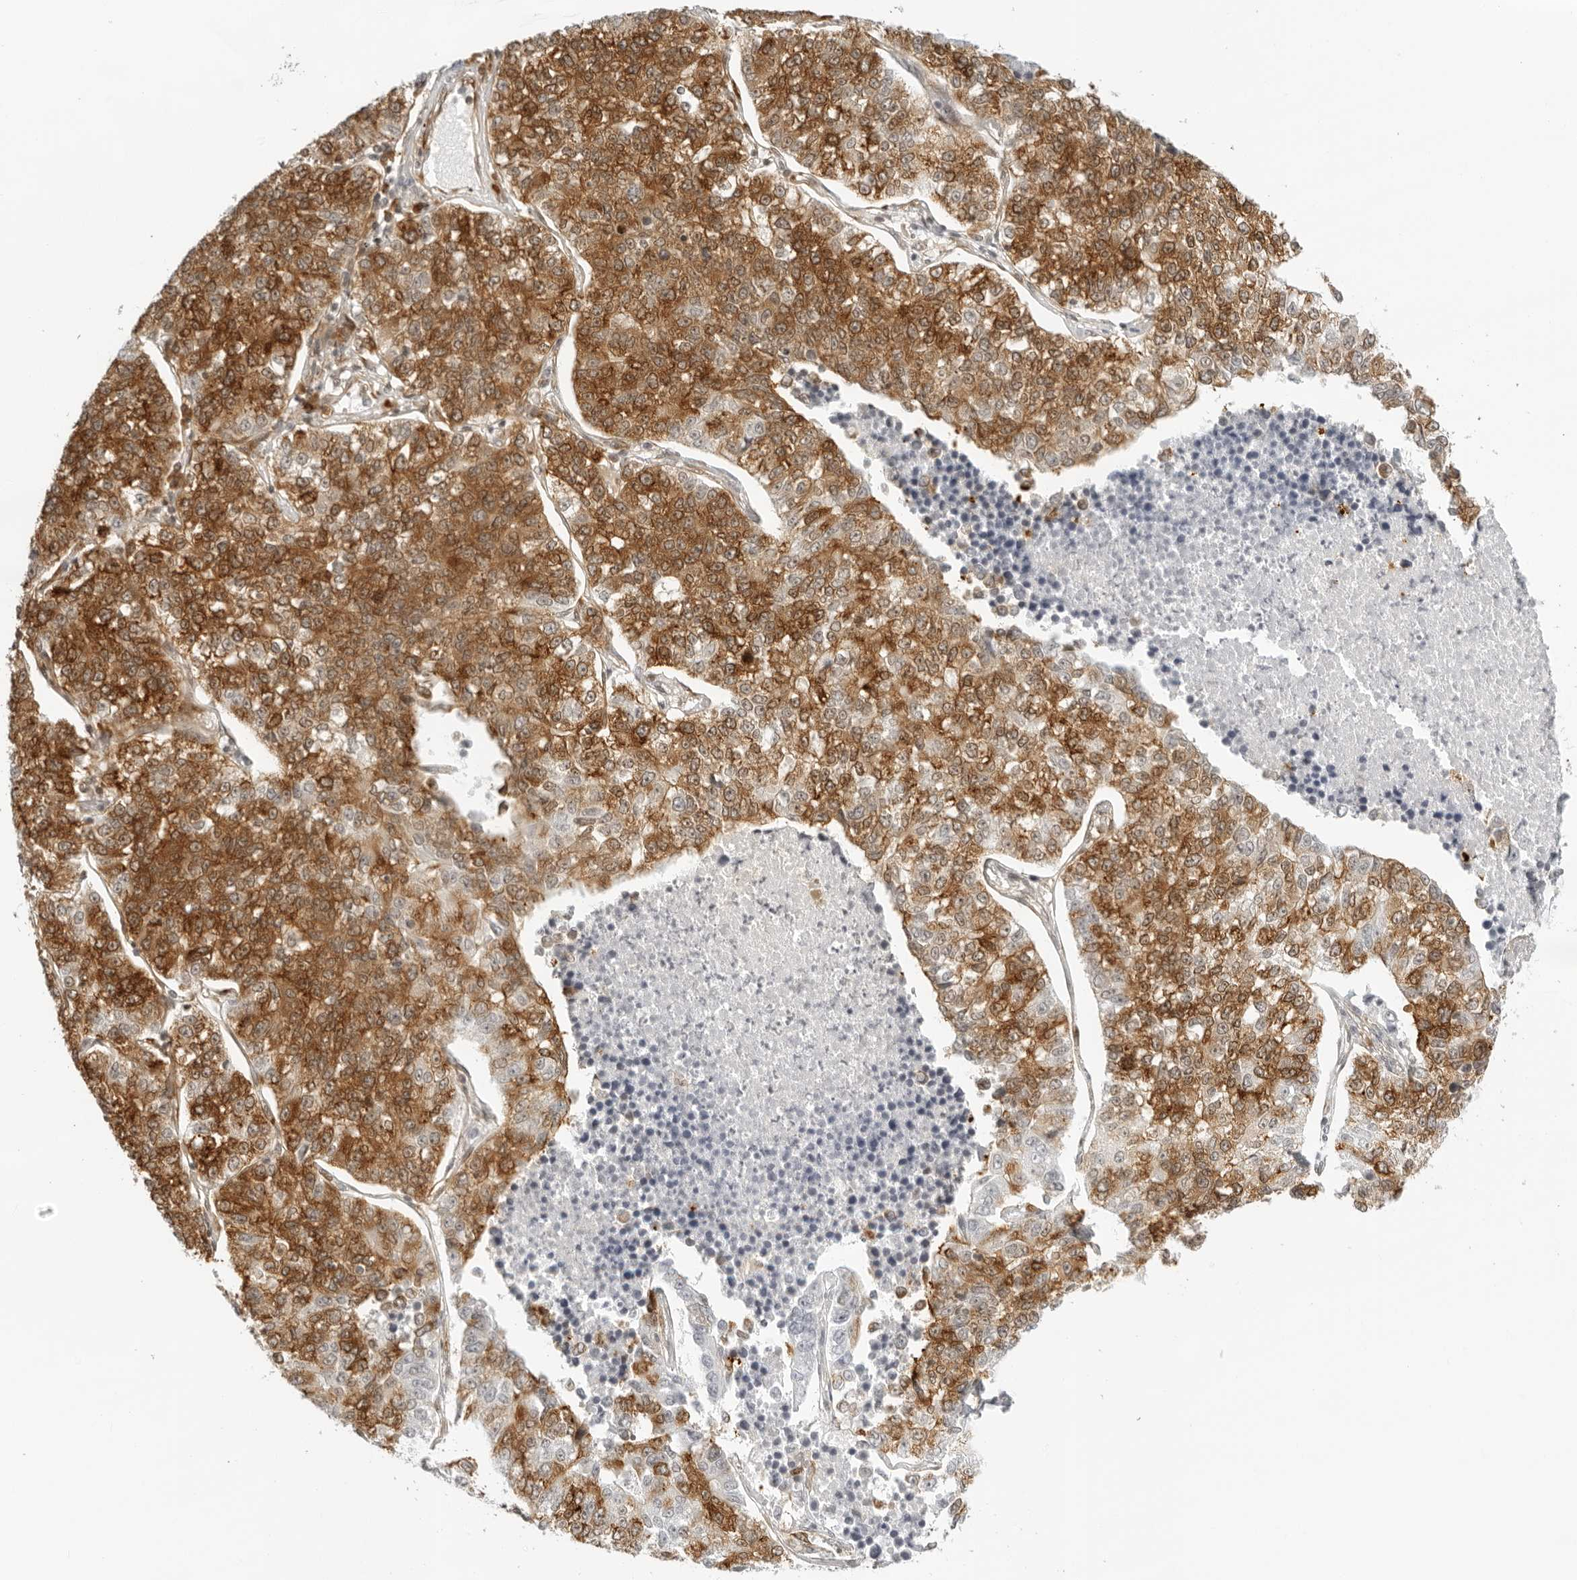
{"staining": {"intensity": "moderate", "quantity": ">75%", "location": "cytoplasmic/membranous"}, "tissue": "lung cancer", "cell_type": "Tumor cells", "image_type": "cancer", "snomed": [{"axis": "morphology", "description": "Adenocarcinoma, NOS"}, {"axis": "topography", "description": "Lung"}], "caption": "Immunohistochemical staining of lung adenocarcinoma reveals medium levels of moderate cytoplasmic/membranous protein positivity in about >75% of tumor cells. The staining was performed using DAB to visualize the protein expression in brown, while the nuclei were stained in blue with hematoxylin (Magnification: 20x).", "gene": "EIF4G1", "patient": {"sex": "male", "age": 49}}